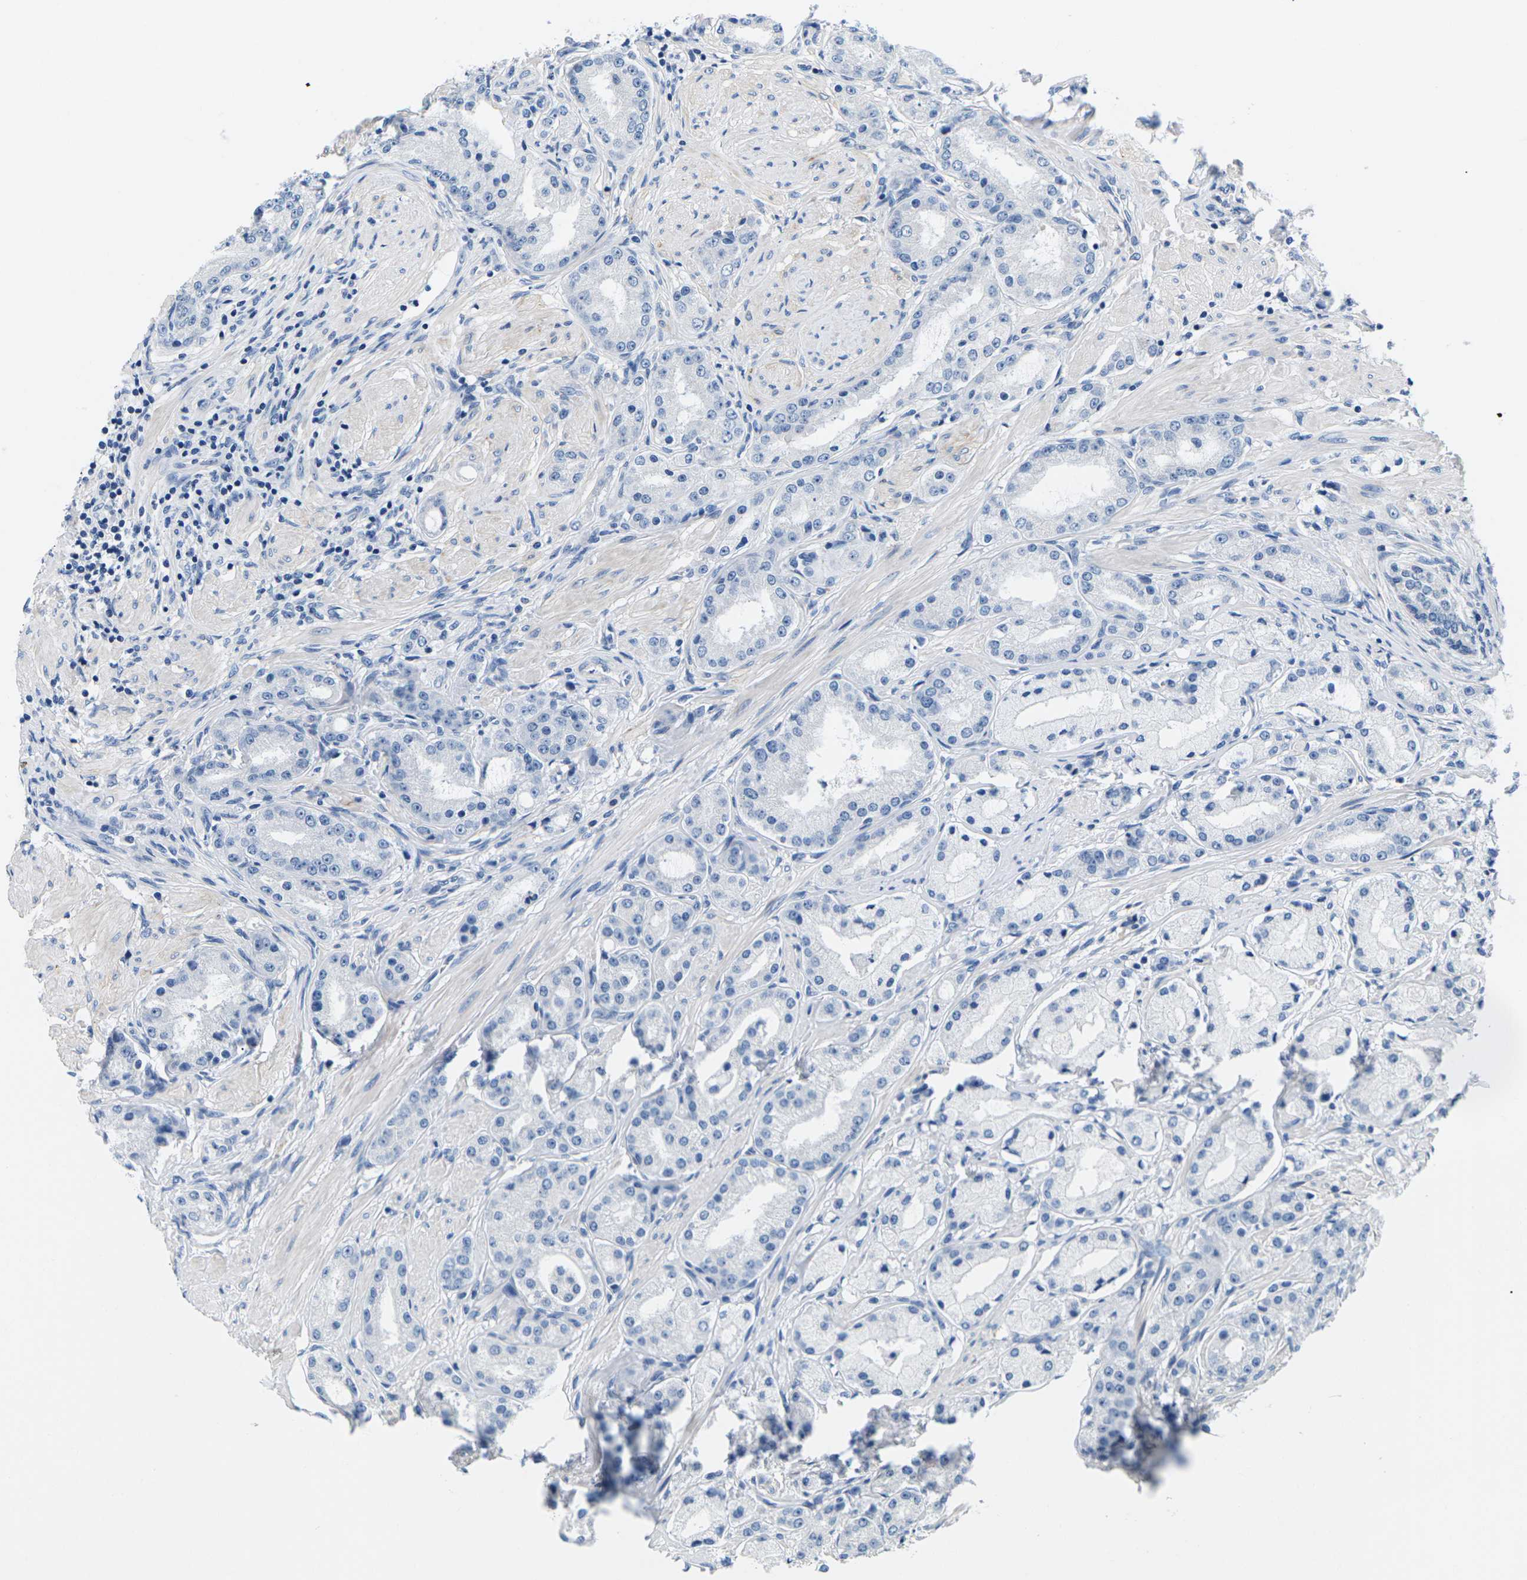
{"staining": {"intensity": "negative", "quantity": "none", "location": "none"}, "tissue": "prostate cancer", "cell_type": "Tumor cells", "image_type": "cancer", "snomed": [{"axis": "morphology", "description": "Adenocarcinoma, Low grade"}, {"axis": "topography", "description": "Prostate"}], "caption": "Tumor cells are negative for brown protein staining in adenocarcinoma (low-grade) (prostate). Nuclei are stained in blue.", "gene": "TSPAN2", "patient": {"sex": "male", "age": 63}}